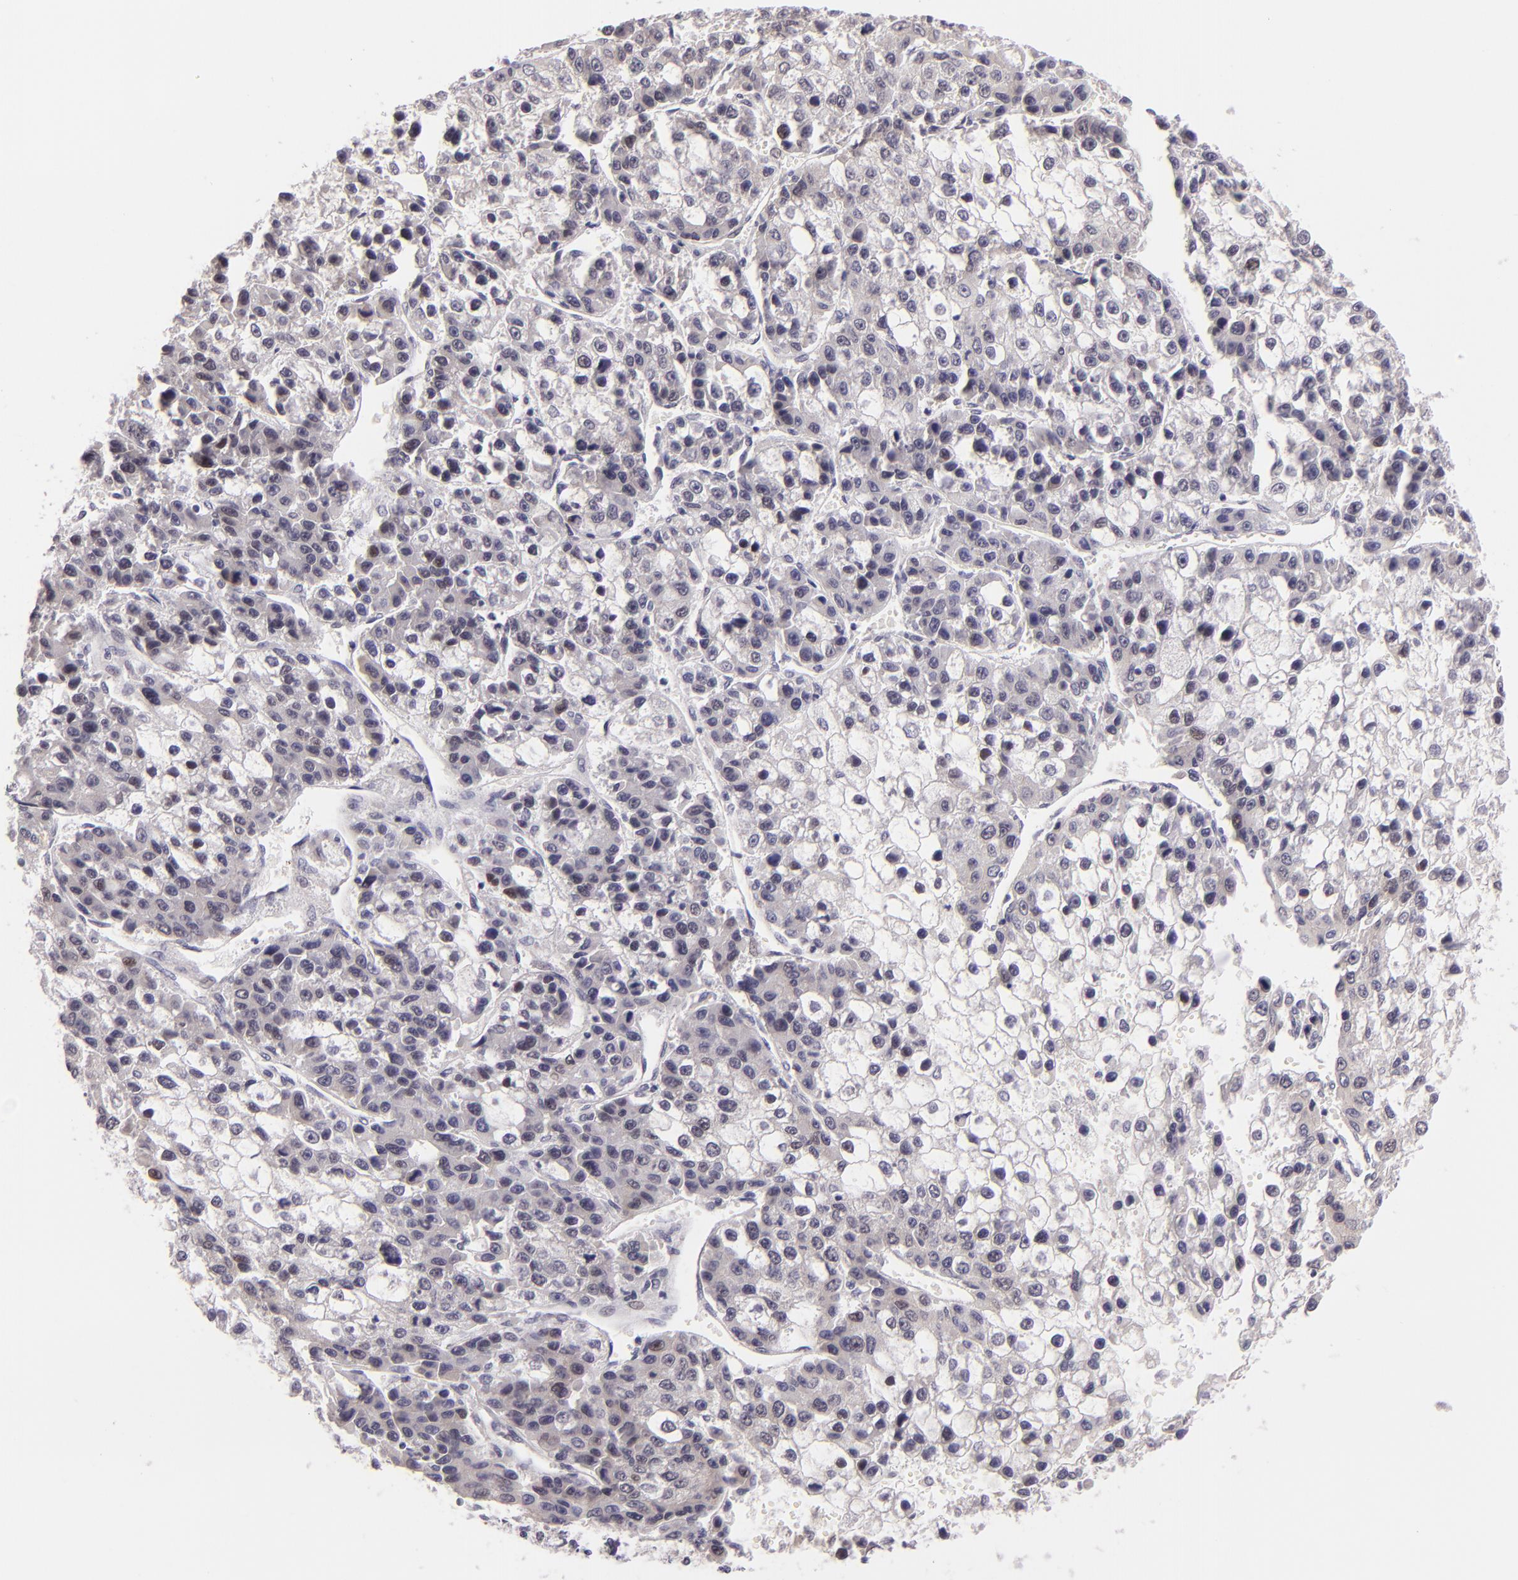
{"staining": {"intensity": "negative", "quantity": "none", "location": "none"}, "tissue": "liver cancer", "cell_type": "Tumor cells", "image_type": "cancer", "snomed": [{"axis": "morphology", "description": "Carcinoma, Hepatocellular, NOS"}, {"axis": "topography", "description": "Liver"}], "caption": "This is a photomicrograph of immunohistochemistry (IHC) staining of liver hepatocellular carcinoma, which shows no expression in tumor cells.", "gene": "CSE1L", "patient": {"sex": "female", "age": 66}}